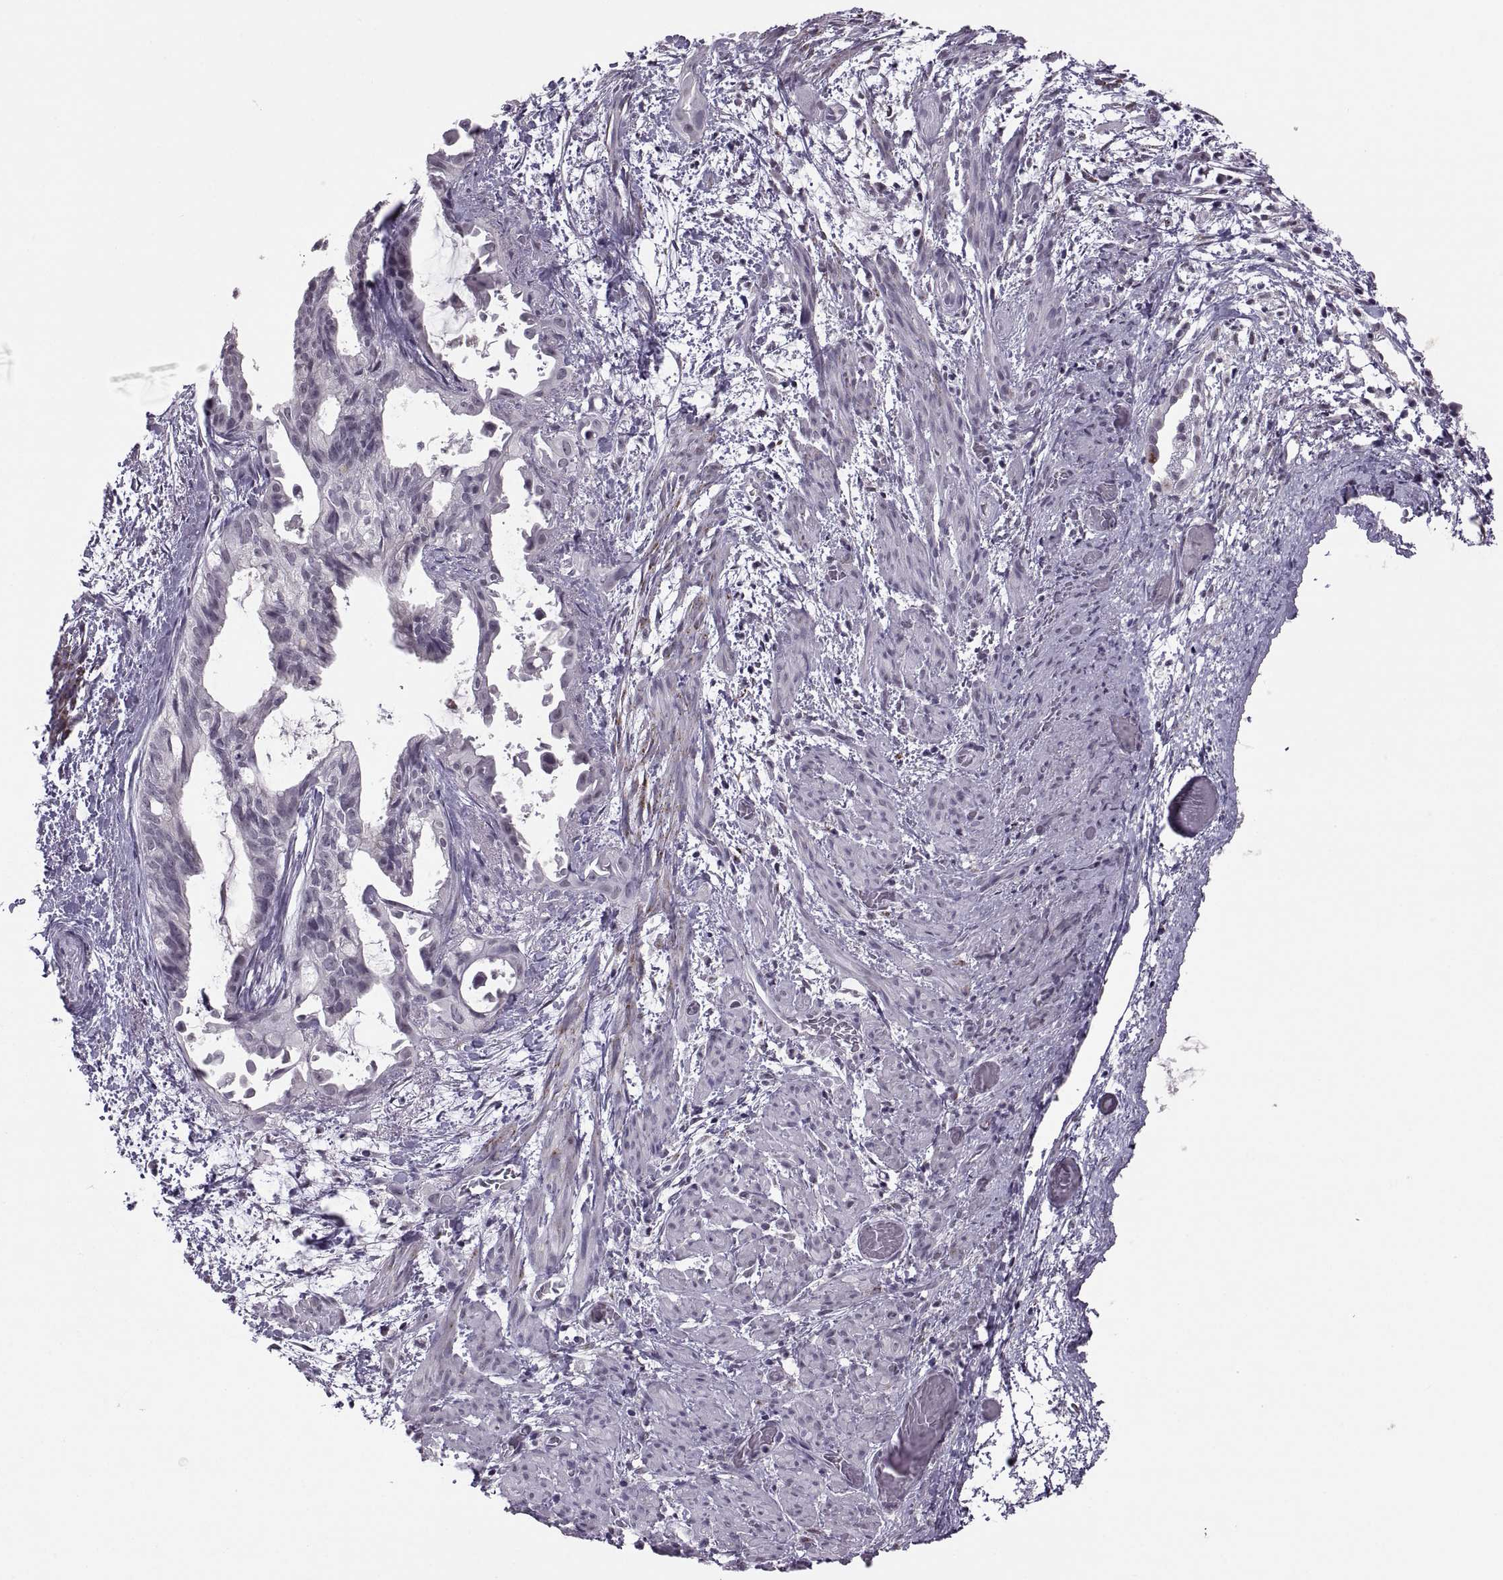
{"staining": {"intensity": "negative", "quantity": "none", "location": "none"}, "tissue": "endometrial cancer", "cell_type": "Tumor cells", "image_type": "cancer", "snomed": [{"axis": "morphology", "description": "Adenocarcinoma, NOS"}, {"axis": "topography", "description": "Endometrium"}], "caption": "Immunohistochemical staining of endometrial cancer (adenocarcinoma) reveals no significant positivity in tumor cells.", "gene": "OTP", "patient": {"sex": "female", "age": 86}}